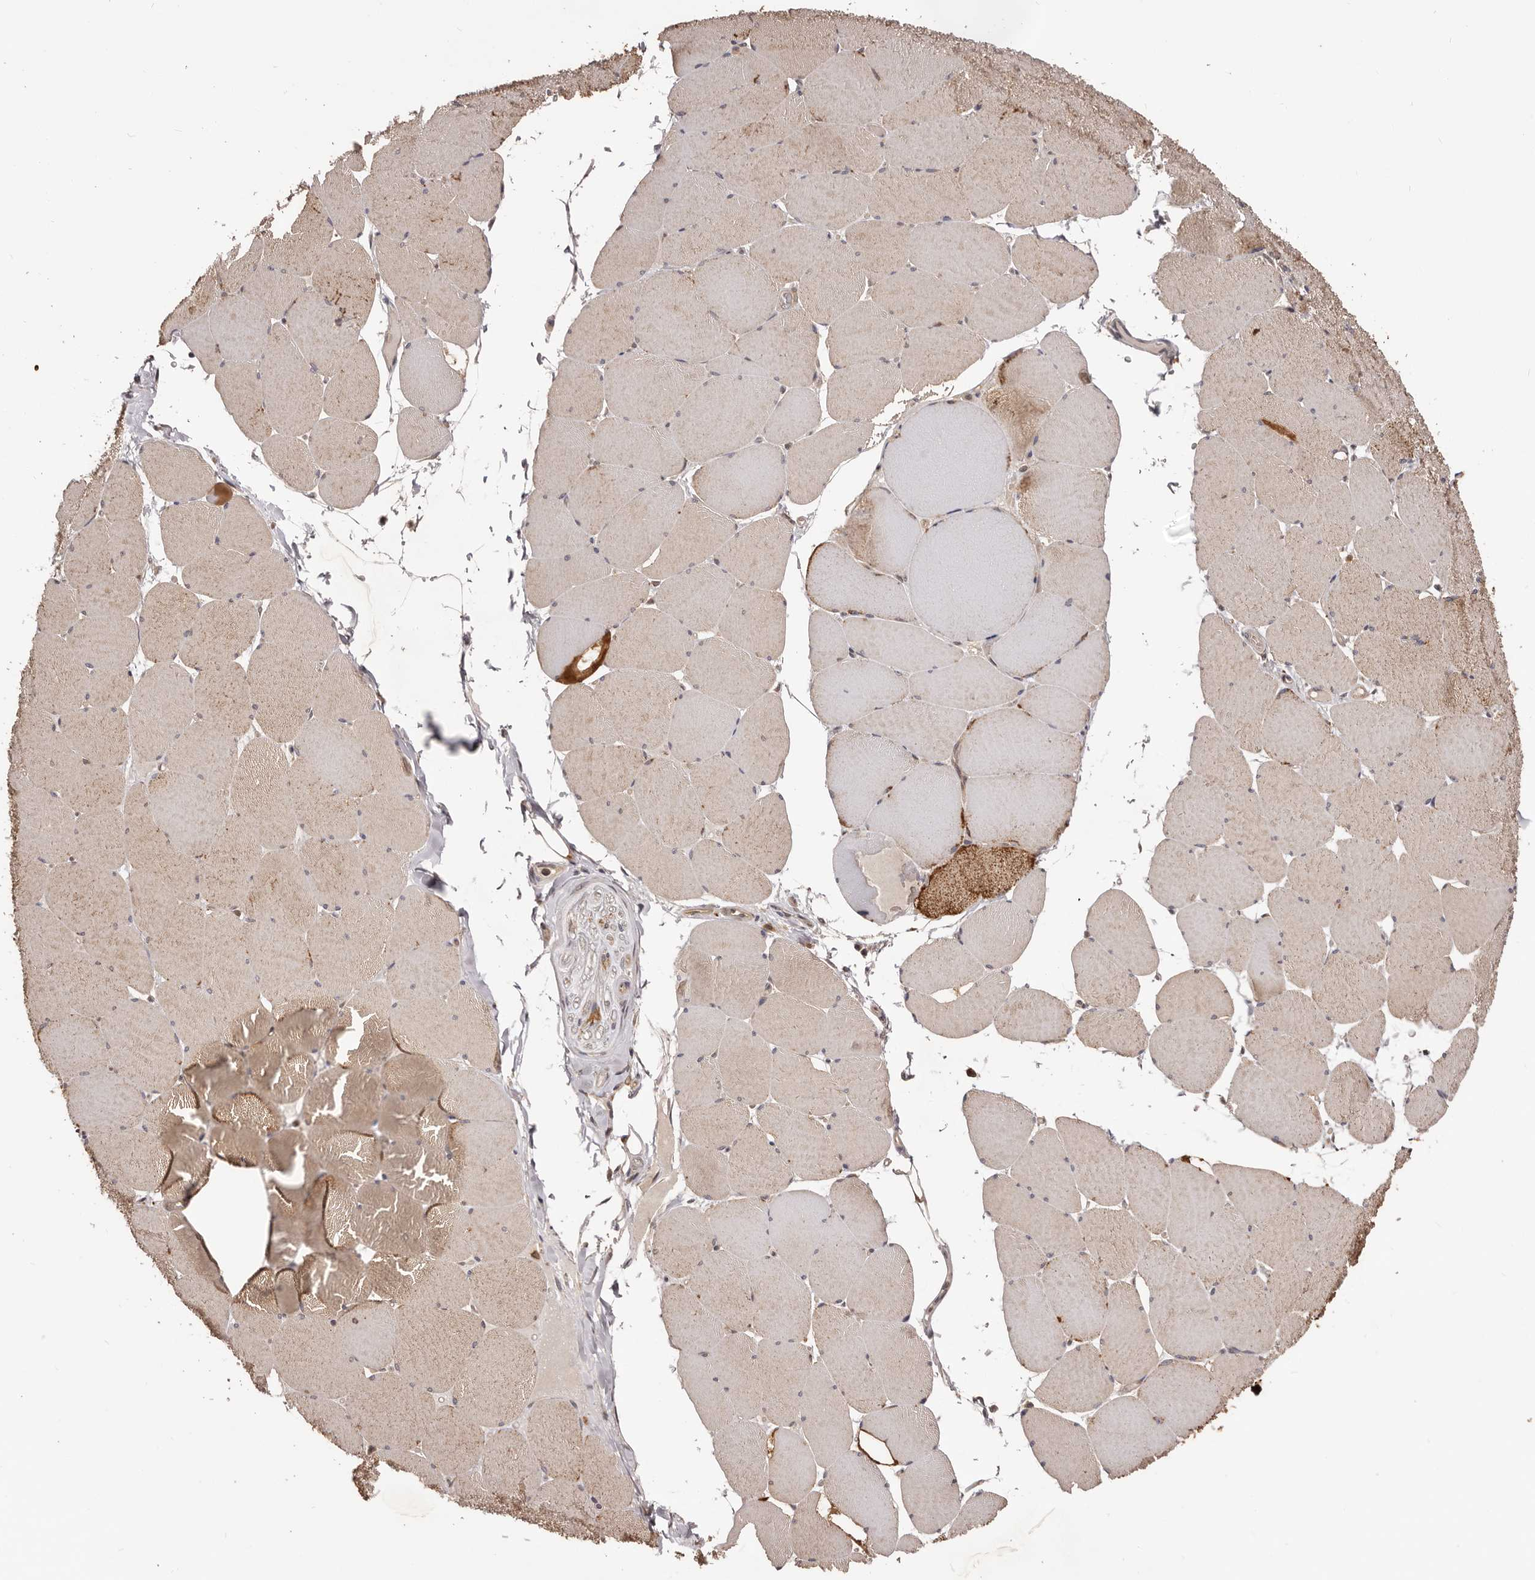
{"staining": {"intensity": "moderate", "quantity": "25%-75%", "location": "cytoplasmic/membranous"}, "tissue": "skeletal muscle", "cell_type": "Myocytes", "image_type": "normal", "snomed": [{"axis": "morphology", "description": "Normal tissue, NOS"}, {"axis": "topography", "description": "Skeletal muscle"}, {"axis": "topography", "description": "Head-Neck"}], "caption": "Immunohistochemistry (IHC) staining of benign skeletal muscle, which reveals medium levels of moderate cytoplasmic/membranous positivity in approximately 25%-75% of myocytes indicating moderate cytoplasmic/membranous protein positivity. The staining was performed using DAB (brown) for protein detection and nuclei were counterstained in hematoxylin (blue).", "gene": "MDP1", "patient": {"sex": "male", "age": 66}}